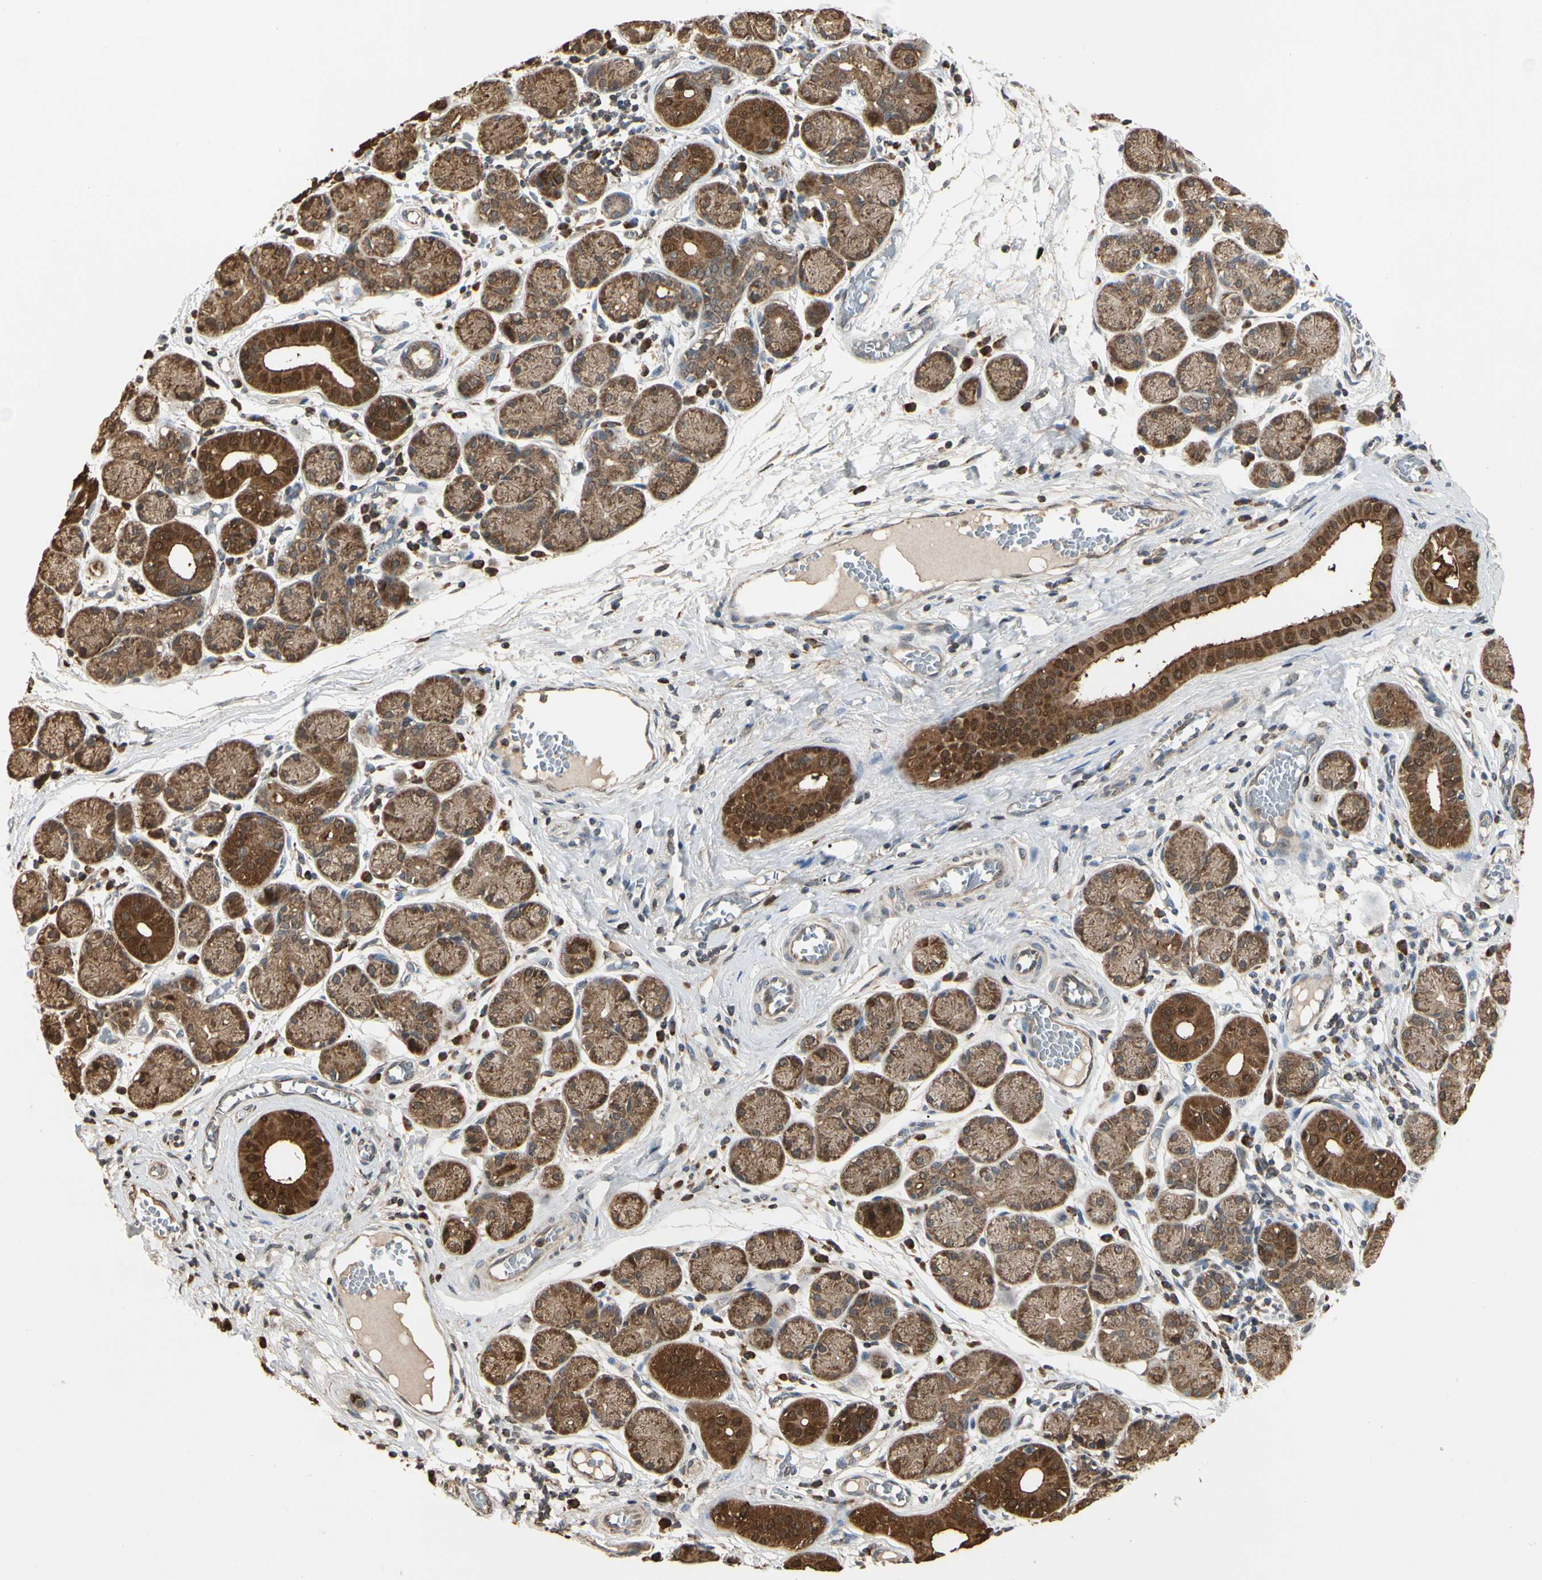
{"staining": {"intensity": "moderate", "quantity": ">75%", "location": "cytoplasmic/membranous,nuclear"}, "tissue": "salivary gland", "cell_type": "Glandular cells", "image_type": "normal", "snomed": [{"axis": "morphology", "description": "Normal tissue, NOS"}, {"axis": "topography", "description": "Salivary gland"}], "caption": "Brown immunohistochemical staining in normal human salivary gland exhibits moderate cytoplasmic/membranous,nuclear expression in approximately >75% of glandular cells.", "gene": "PRDX5", "patient": {"sex": "female", "age": 24}}